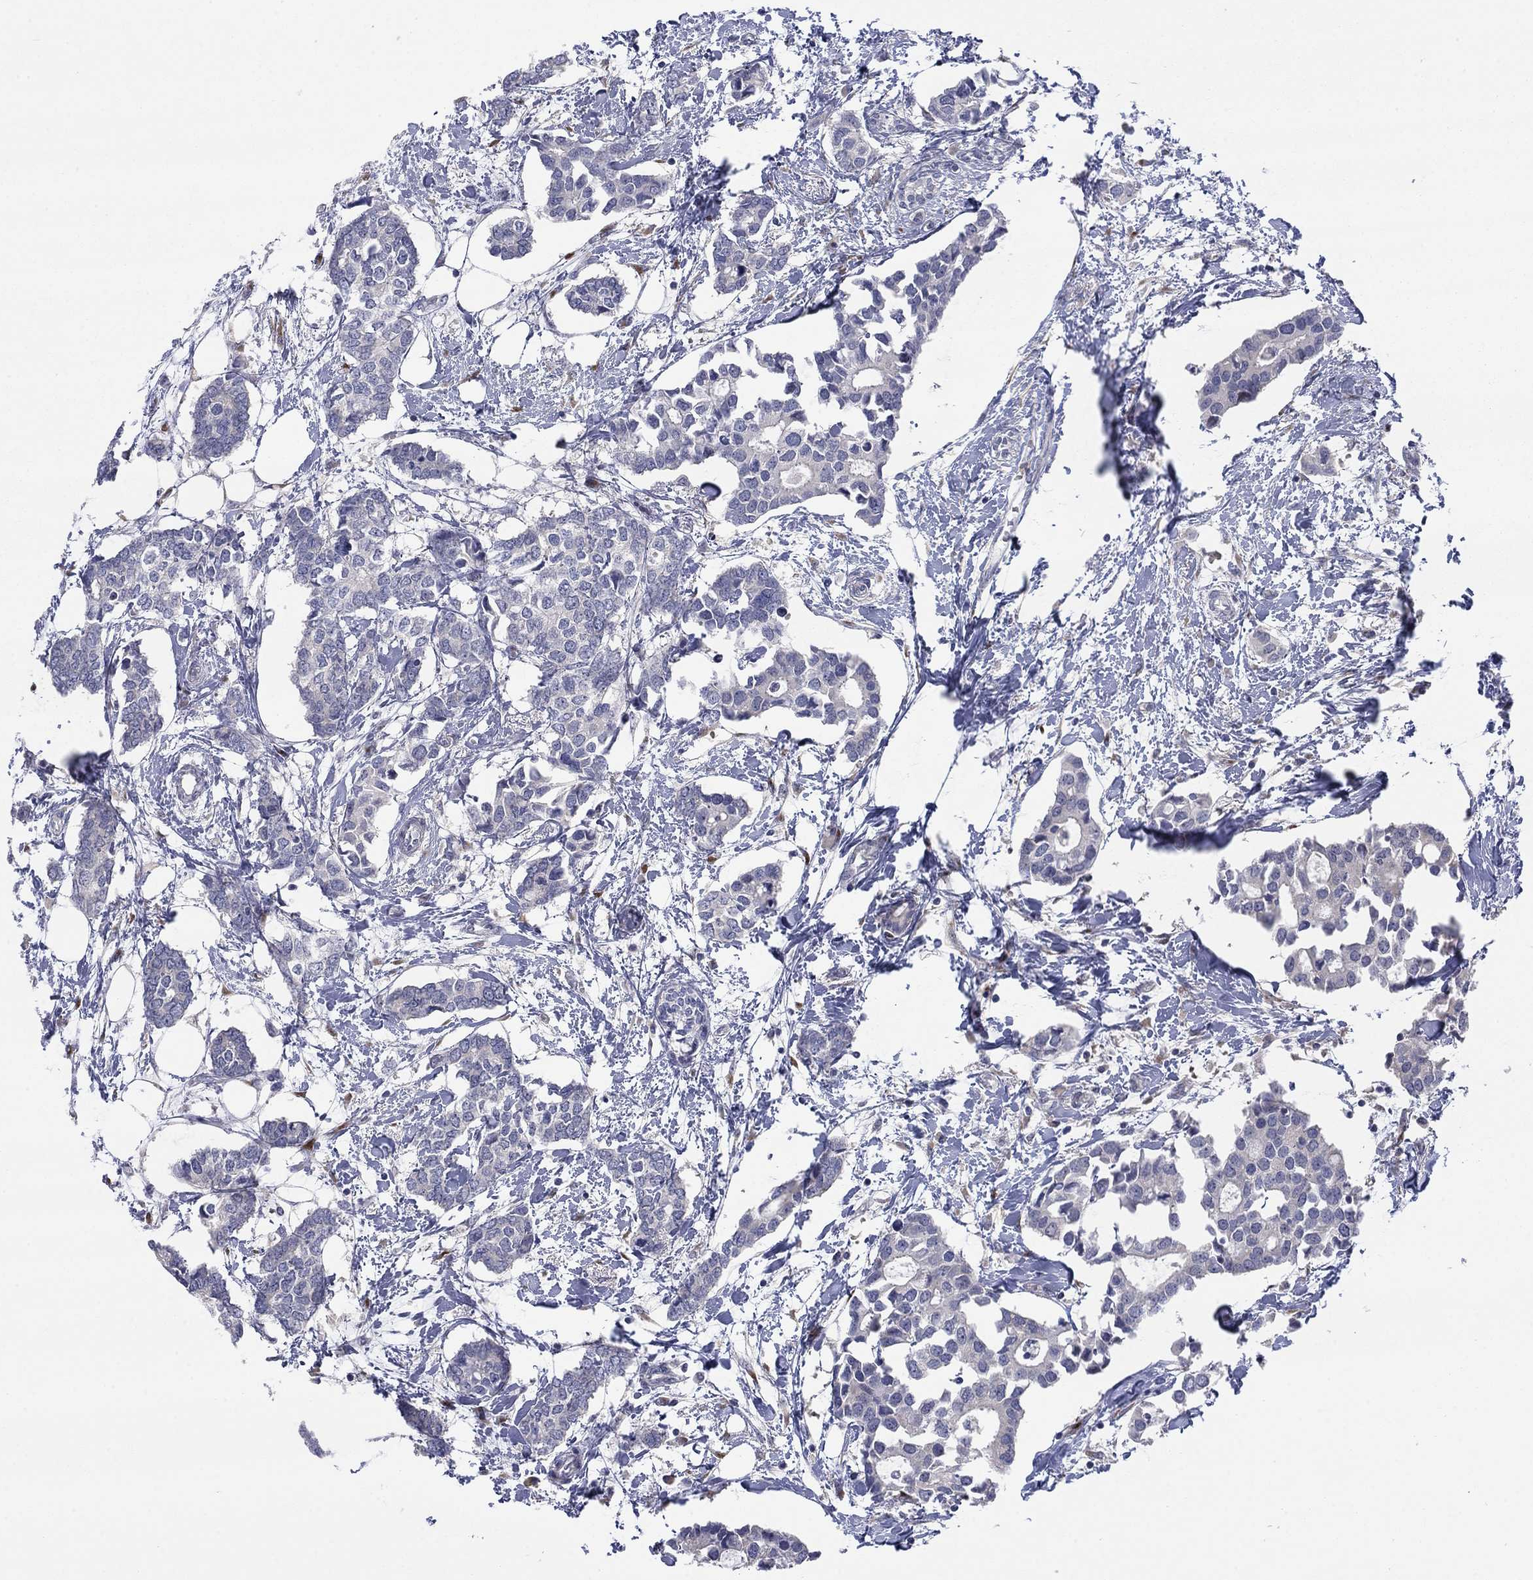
{"staining": {"intensity": "negative", "quantity": "none", "location": "none"}, "tissue": "breast cancer", "cell_type": "Tumor cells", "image_type": "cancer", "snomed": [{"axis": "morphology", "description": "Duct carcinoma"}, {"axis": "topography", "description": "Breast"}], "caption": "Infiltrating ductal carcinoma (breast) was stained to show a protein in brown. There is no significant positivity in tumor cells. (DAB immunohistochemistry (IHC) with hematoxylin counter stain).", "gene": "TTC21B", "patient": {"sex": "female", "age": 83}}